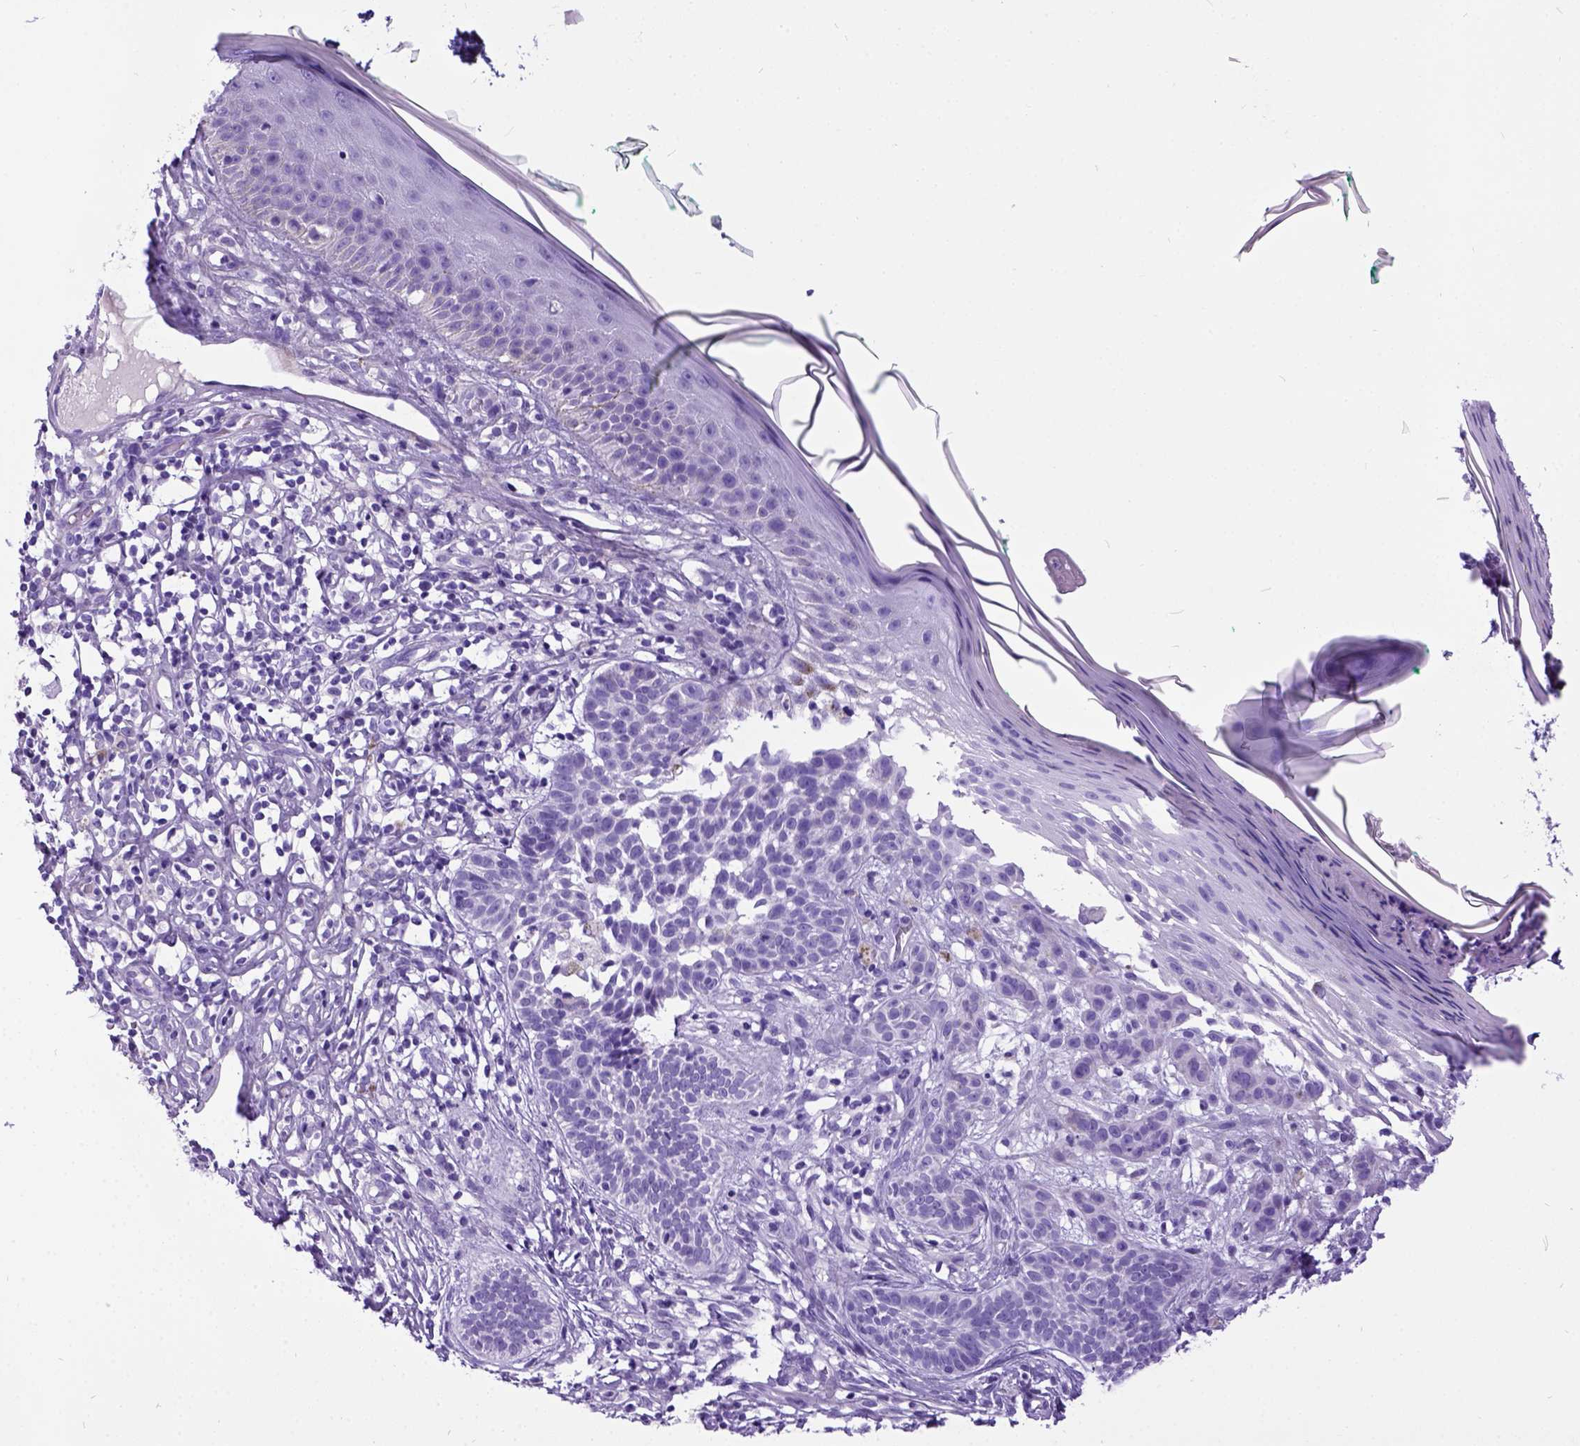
{"staining": {"intensity": "negative", "quantity": "none", "location": "none"}, "tissue": "skin cancer", "cell_type": "Tumor cells", "image_type": "cancer", "snomed": [{"axis": "morphology", "description": "Basal cell carcinoma"}, {"axis": "topography", "description": "Skin"}], "caption": "The micrograph displays no staining of tumor cells in skin cancer.", "gene": "IGF2", "patient": {"sex": "male", "age": 85}}